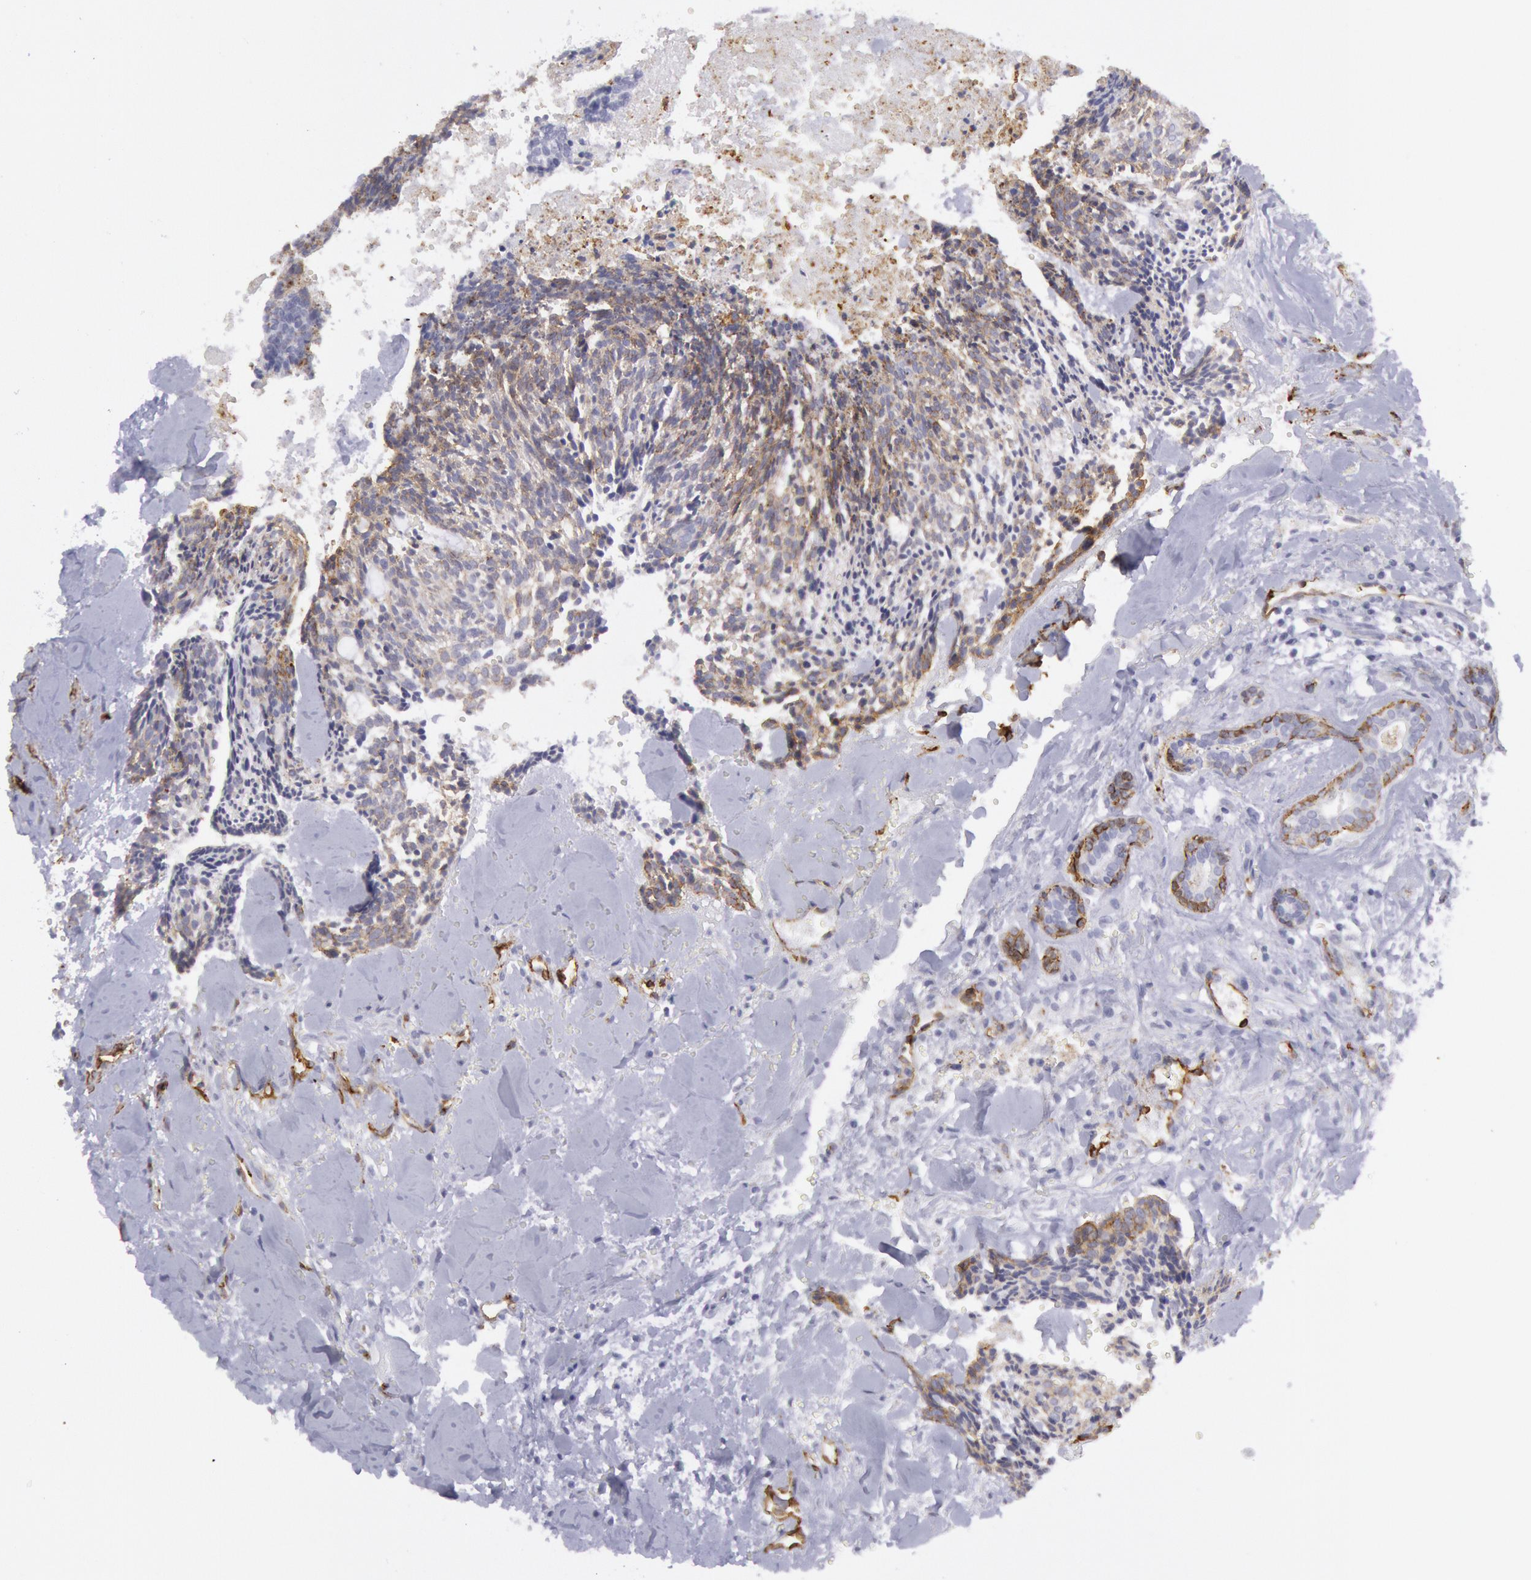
{"staining": {"intensity": "weak", "quantity": "25%-75%", "location": "cytoplasmic/membranous"}, "tissue": "head and neck cancer", "cell_type": "Tumor cells", "image_type": "cancer", "snomed": [{"axis": "morphology", "description": "Squamous cell carcinoma, NOS"}, {"axis": "topography", "description": "Salivary gland"}, {"axis": "topography", "description": "Head-Neck"}], "caption": "Human head and neck cancer stained with a protein marker reveals weak staining in tumor cells.", "gene": "CDH13", "patient": {"sex": "male", "age": 70}}